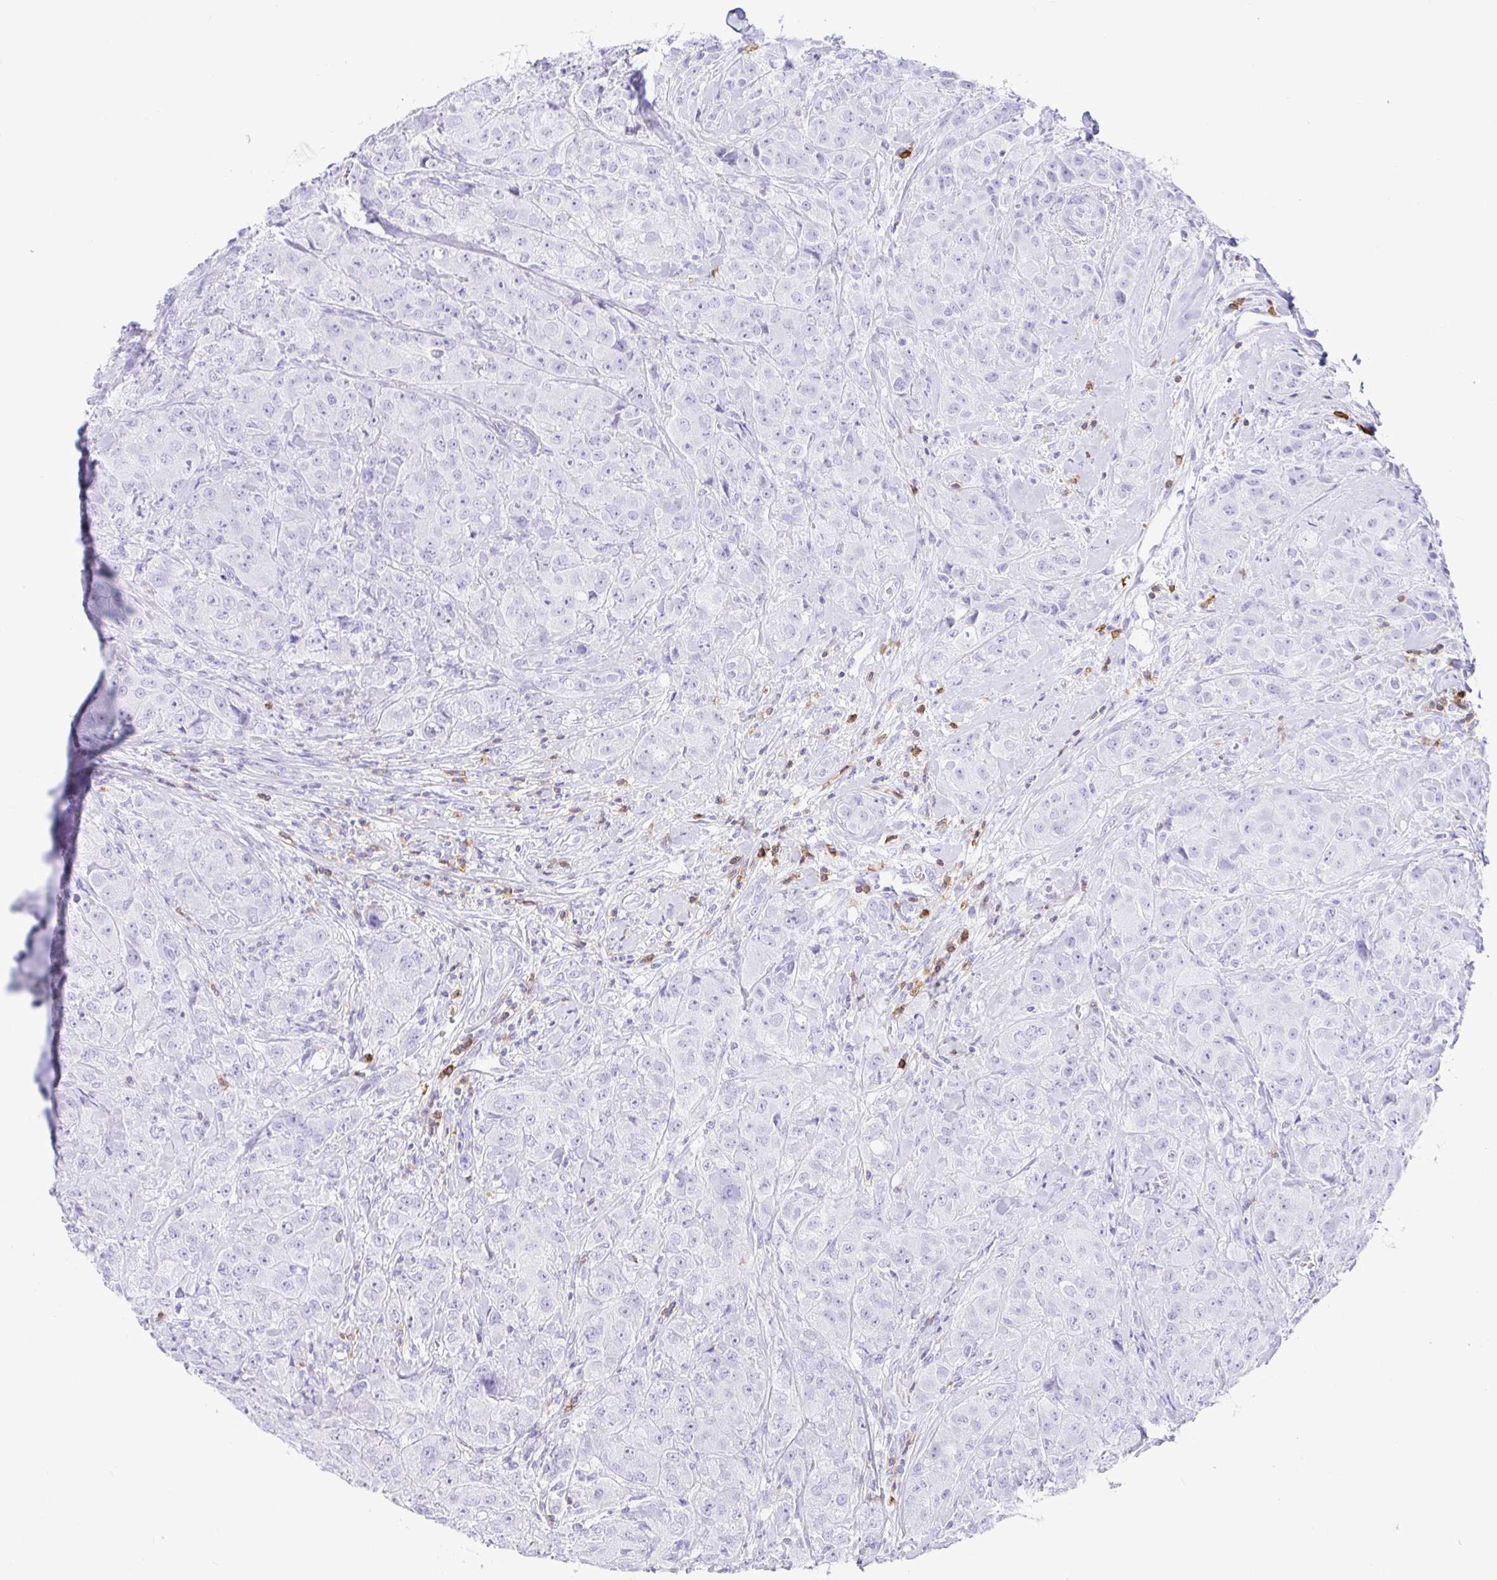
{"staining": {"intensity": "negative", "quantity": "none", "location": "none"}, "tissue": "breast cancer", "cell_type": "Tumor cells", "image_type": "cancer", "snomed": [{"axis": "morphology", "description": "Normal tissue, NOS"}, {"axis": "morphology", "description": "Duct carcinoma"}, {"axis": "topography", "description": "Breast"}], "caption": "The immunohistochemistry micrograph has no significant positivity in tumor cells of breast cancer (infiltrating ductal carcinoma) tissue.", "gene": "CD5", "patient": {"sex": "female", "age": 43}}